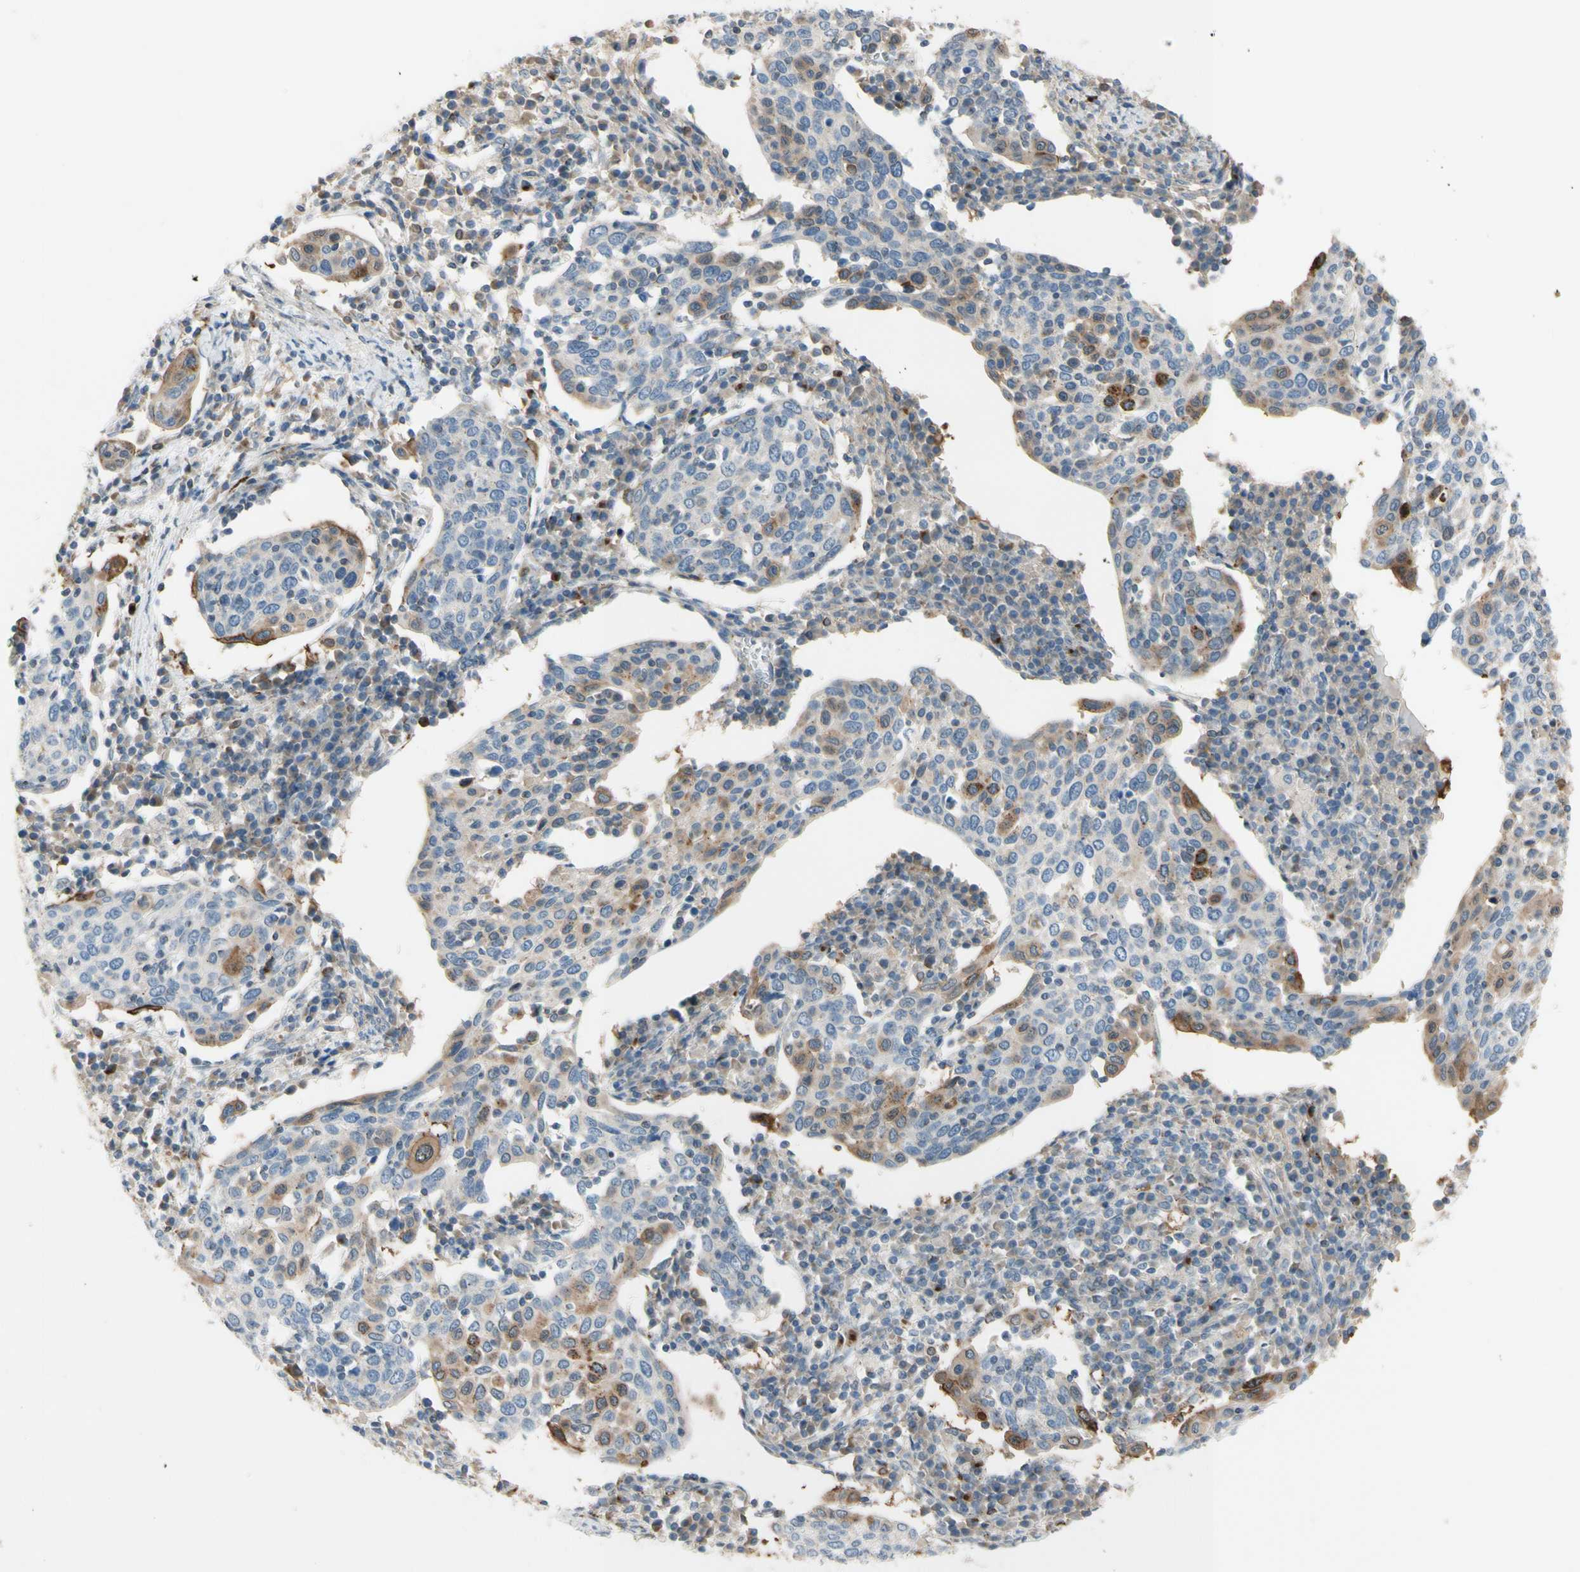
{"staining": {"intensity": "weak", "quantity": "25%-75%", "location": "cytoplasmic/membranous"}, "tissue": "cervical cancer", "cell_type": "Tumor cells", "image_type": "cancer", "snomed": [{"axis": "morphology", "description": "Squamous cell carcinoma, NOS"}, {"axis": "topography", "description": "Cervix"}], "caption": "Weak cytoplasmic/membranous protein expression is present in about 25%-75% of tumor cells in cervical cancer (squamous cell carcinoma).", "gene": "GALNT5", "patient": {"sex": "female", "age": 40}}